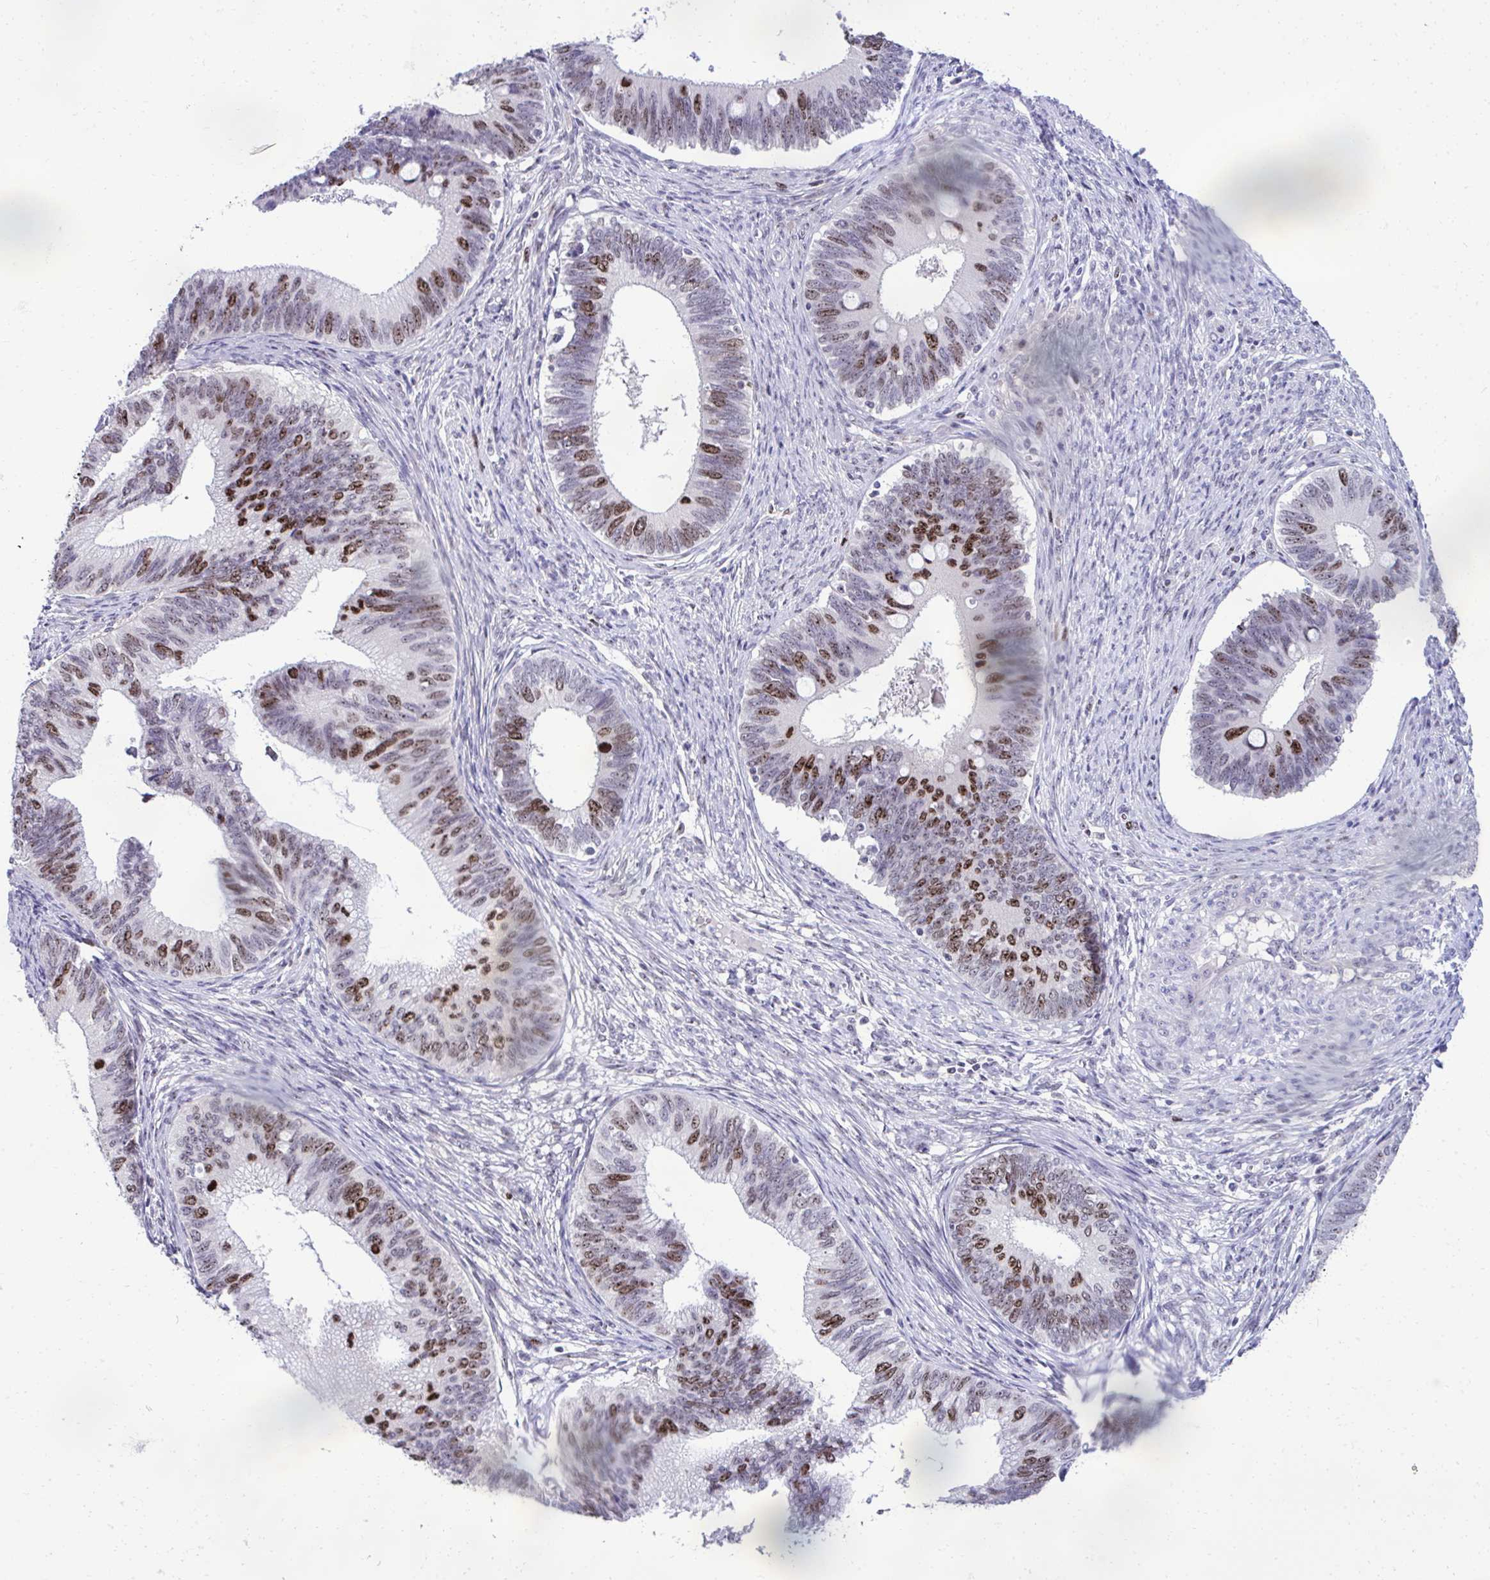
{"staining": {"intensity": "strong", "quantity": "25%-75%", "location": "nuclear"}, "tissue": "cervical cancer", "cell_type": "Tumor cells", "image_type": "cancer", "snomed": [{"axis": "morphology", "description": "Adenocarcinoma, NOS"}, {"axis": "topography", "description": "Cervix"}], "caption": "Tumor cells reveal high levels of strong nuclear expression in approximately 25%-75% of cells in human cervical cancer (adenocarcinoma).", "gene": "CEP72", "patient": {"sex": "female", "age": 42}}